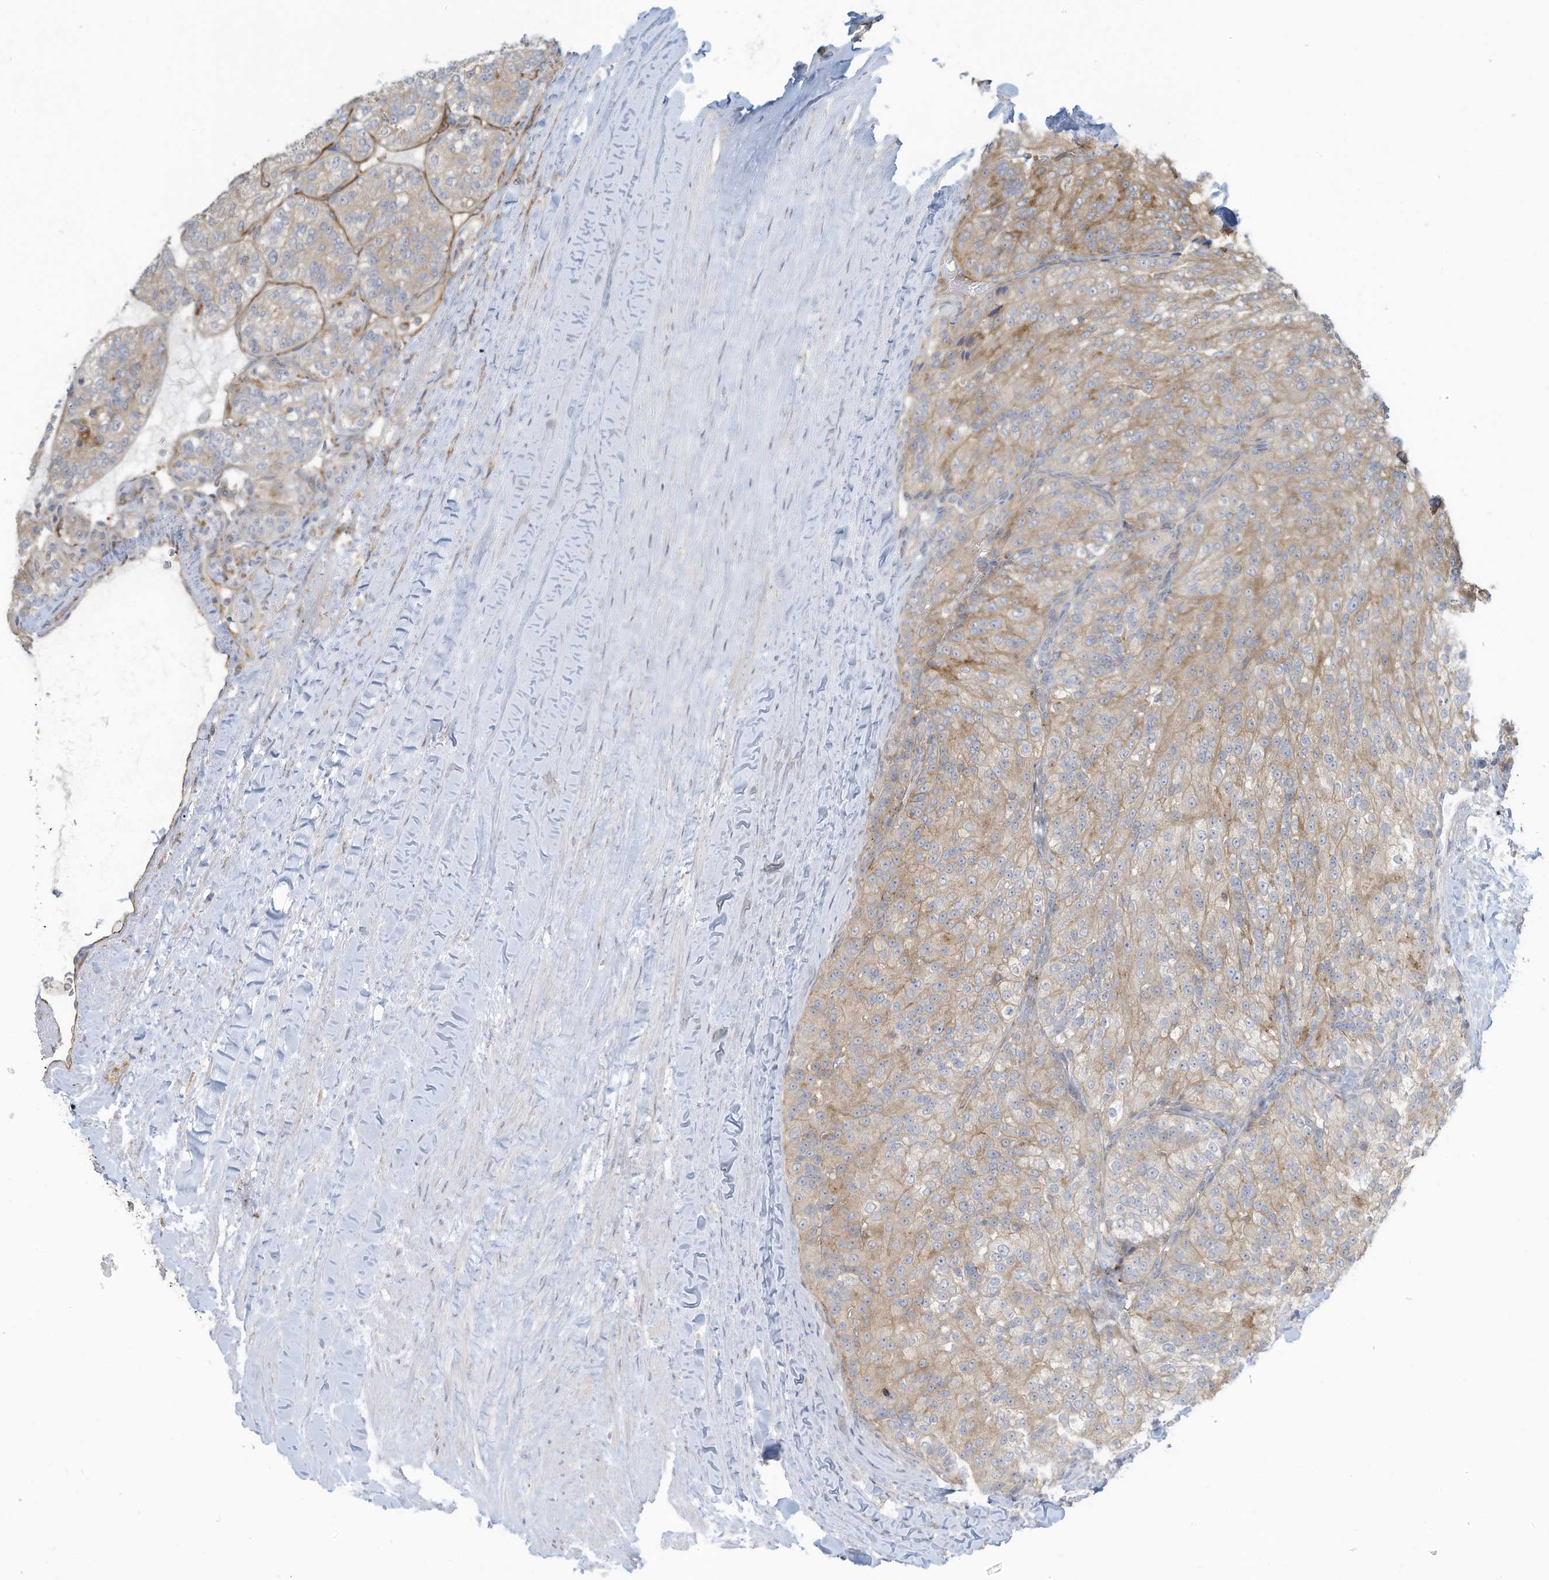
{"staining": {"intensity": "weak", "quantity": "25%-75%", "location": "cytoplasmic/membranous"}, "tissue": "renal cancer", "cell_type": "Tumor cells", "image_type": "cancer", "snomed": [{"axis": "morphology", "description": "Adenocarcinoma, NOS"}, {"axis": "topography", "description": "Kidney"}], "caption": "Immunohistochemistry photomicrograph of adenocarcinoma (renal) stained for a protein (brown), which shows low levels of weak cytoplasmic/membranous staining in about 25%-75% of tumor cells.", "gene": "DZIP3", "patient": {"sex": "female", "age": 63}}